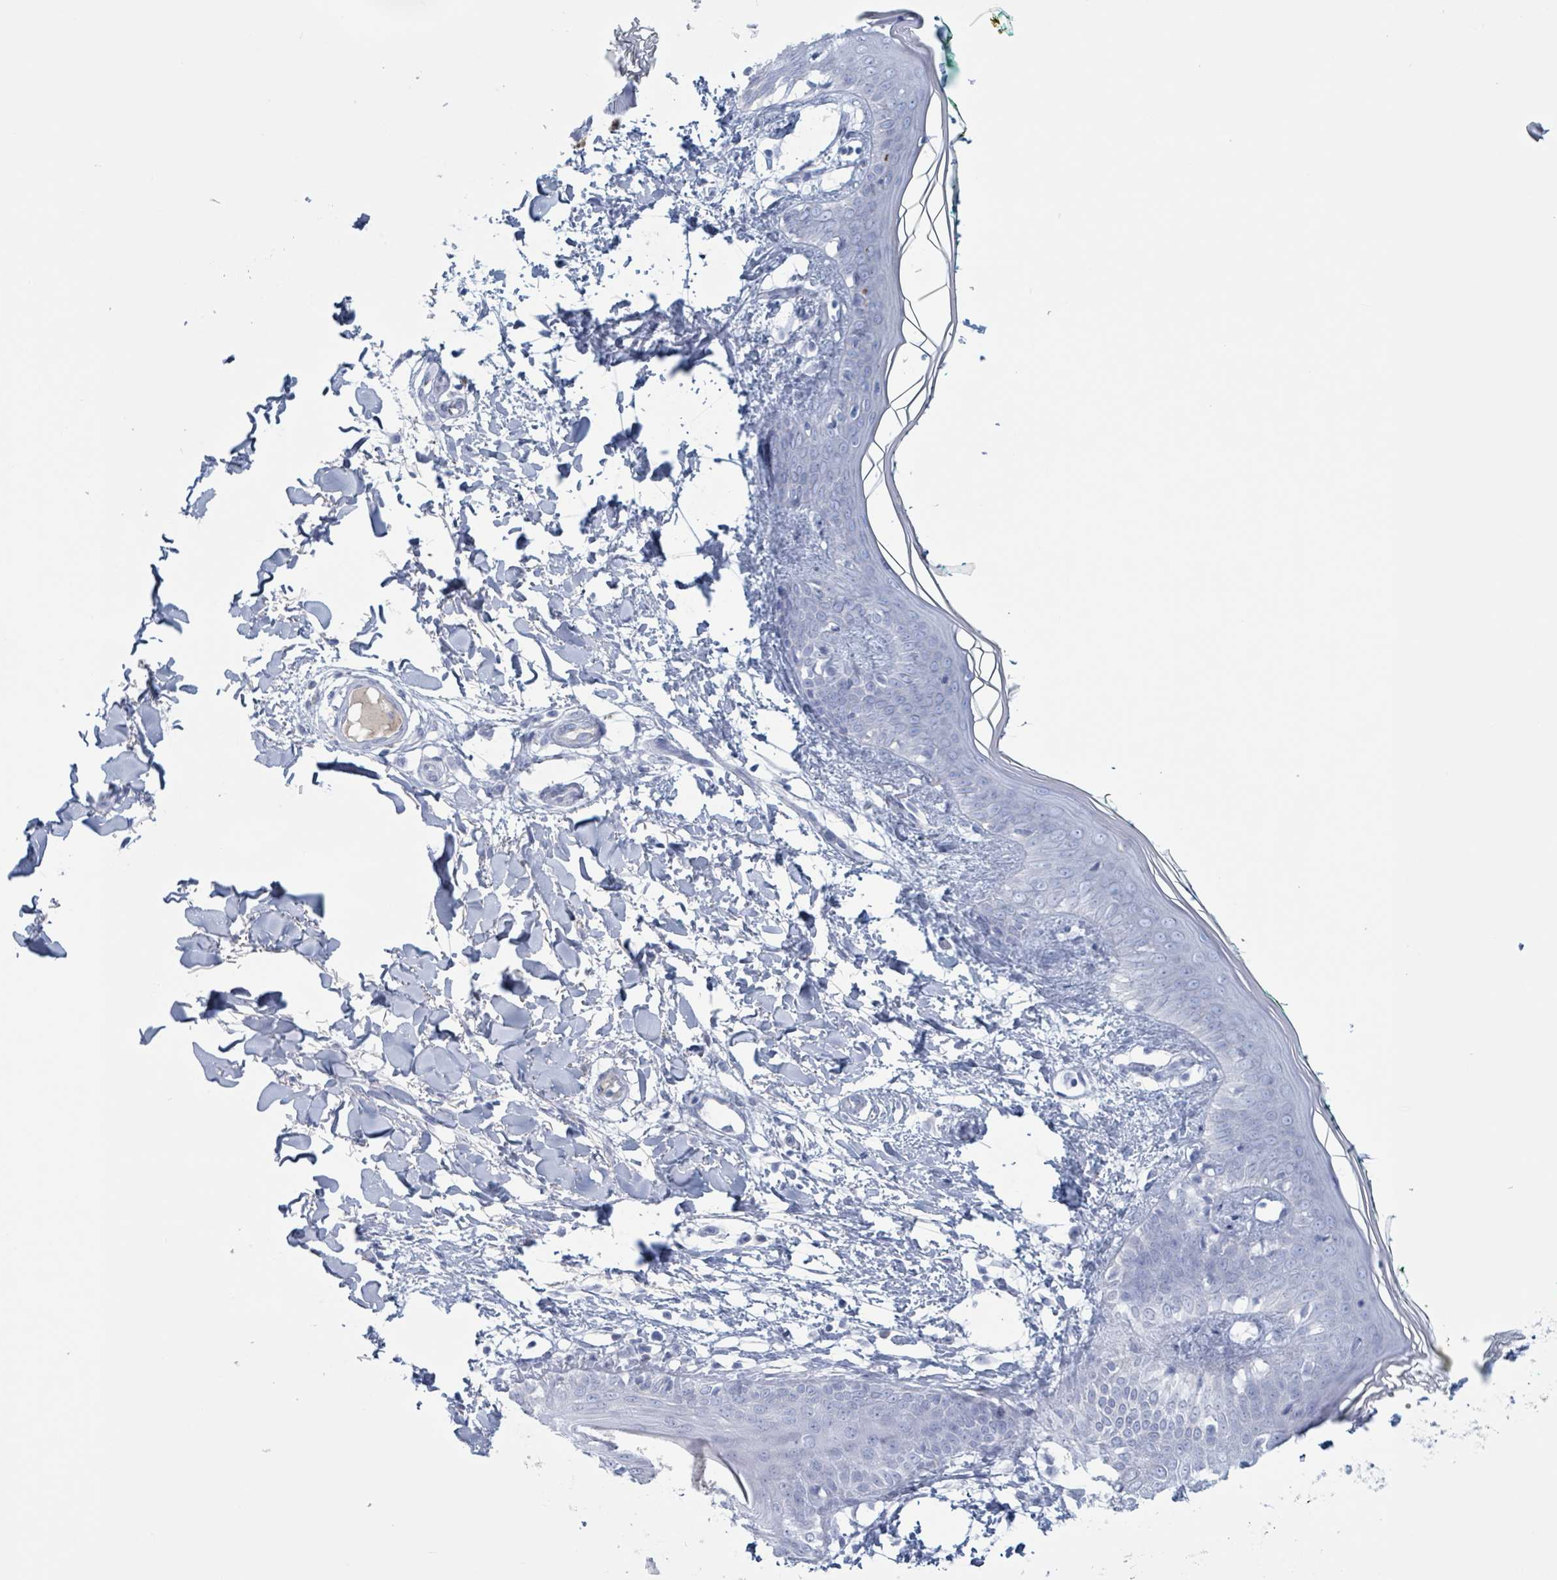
{"staining": {"intensity": "negative", "quantity": "none", "location": "none"}, "tissue": "skin", "cell_type": "Fibroblasts", "image_type": "normal", "snomed": [{"axis": "morphology", "description": "Normal tissue, NOS"}, {"axis": "topography", "description": "Skin"}], "caption": "The micrograph reveals no significant expression in fibroblasts of skin.", "gene": "KLK4", "patient": {"sex": "female", "age": 34}}